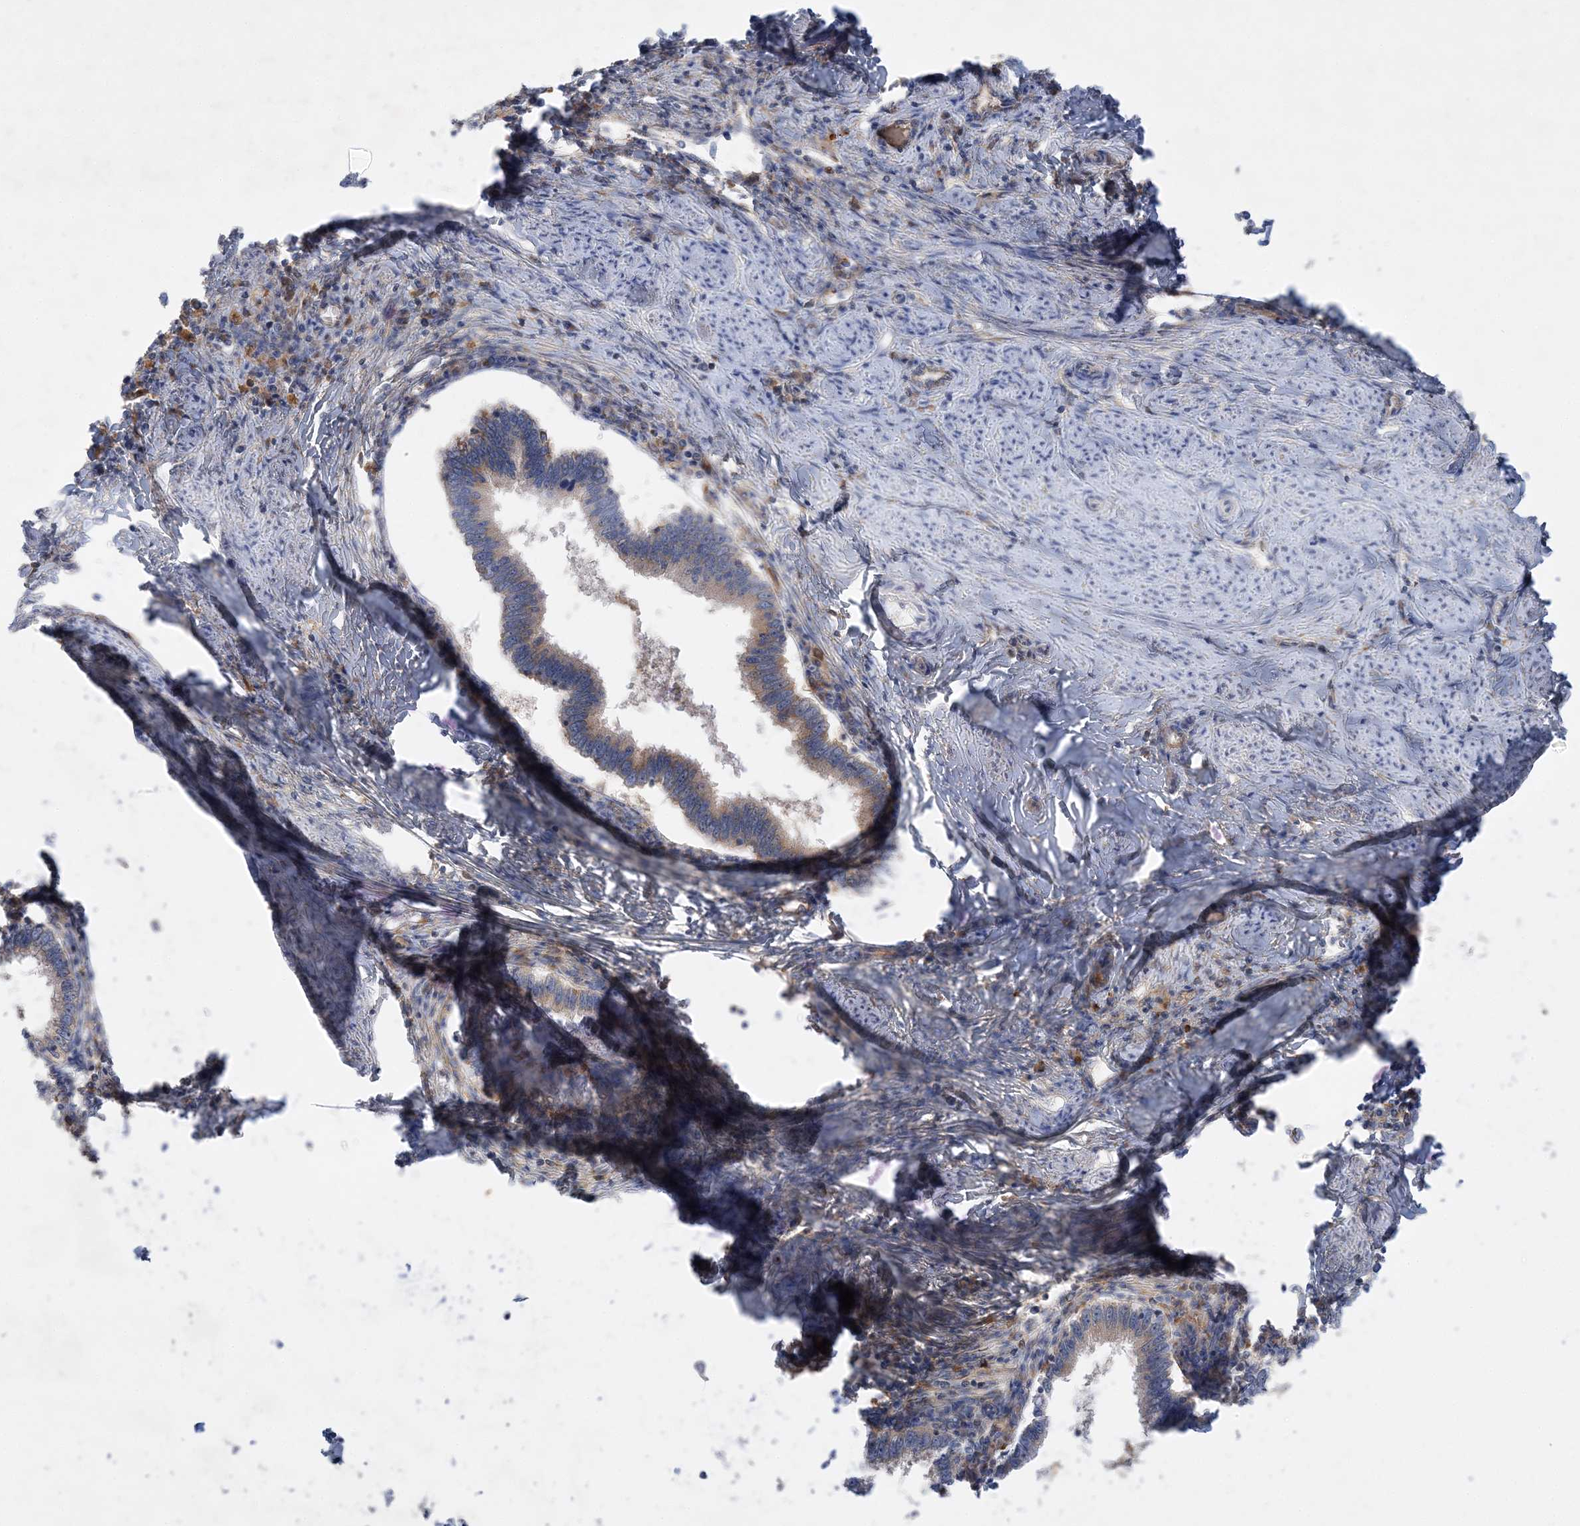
{"staining": {"intensity": "weak", "quantity": "25%-75%", "location": "cytoplasmic/membranous"}, "tissue": "cervical cancer", "cell_type": "Tumor cells", "image_type": "cancer", "snomed": [{"axis": "morphology", "description": "Adenocarcinoma, NOS"}, {"axis": "topography", "description": "Cervix"}], "caption": "Human cervical cancer stained with a brown dye displays weak cytoplasmic/membranous positive staining in approximately 25%-75% of tumor cells.", "gene": "GRINA", "patient": {"sex": "female", "age": 36}}